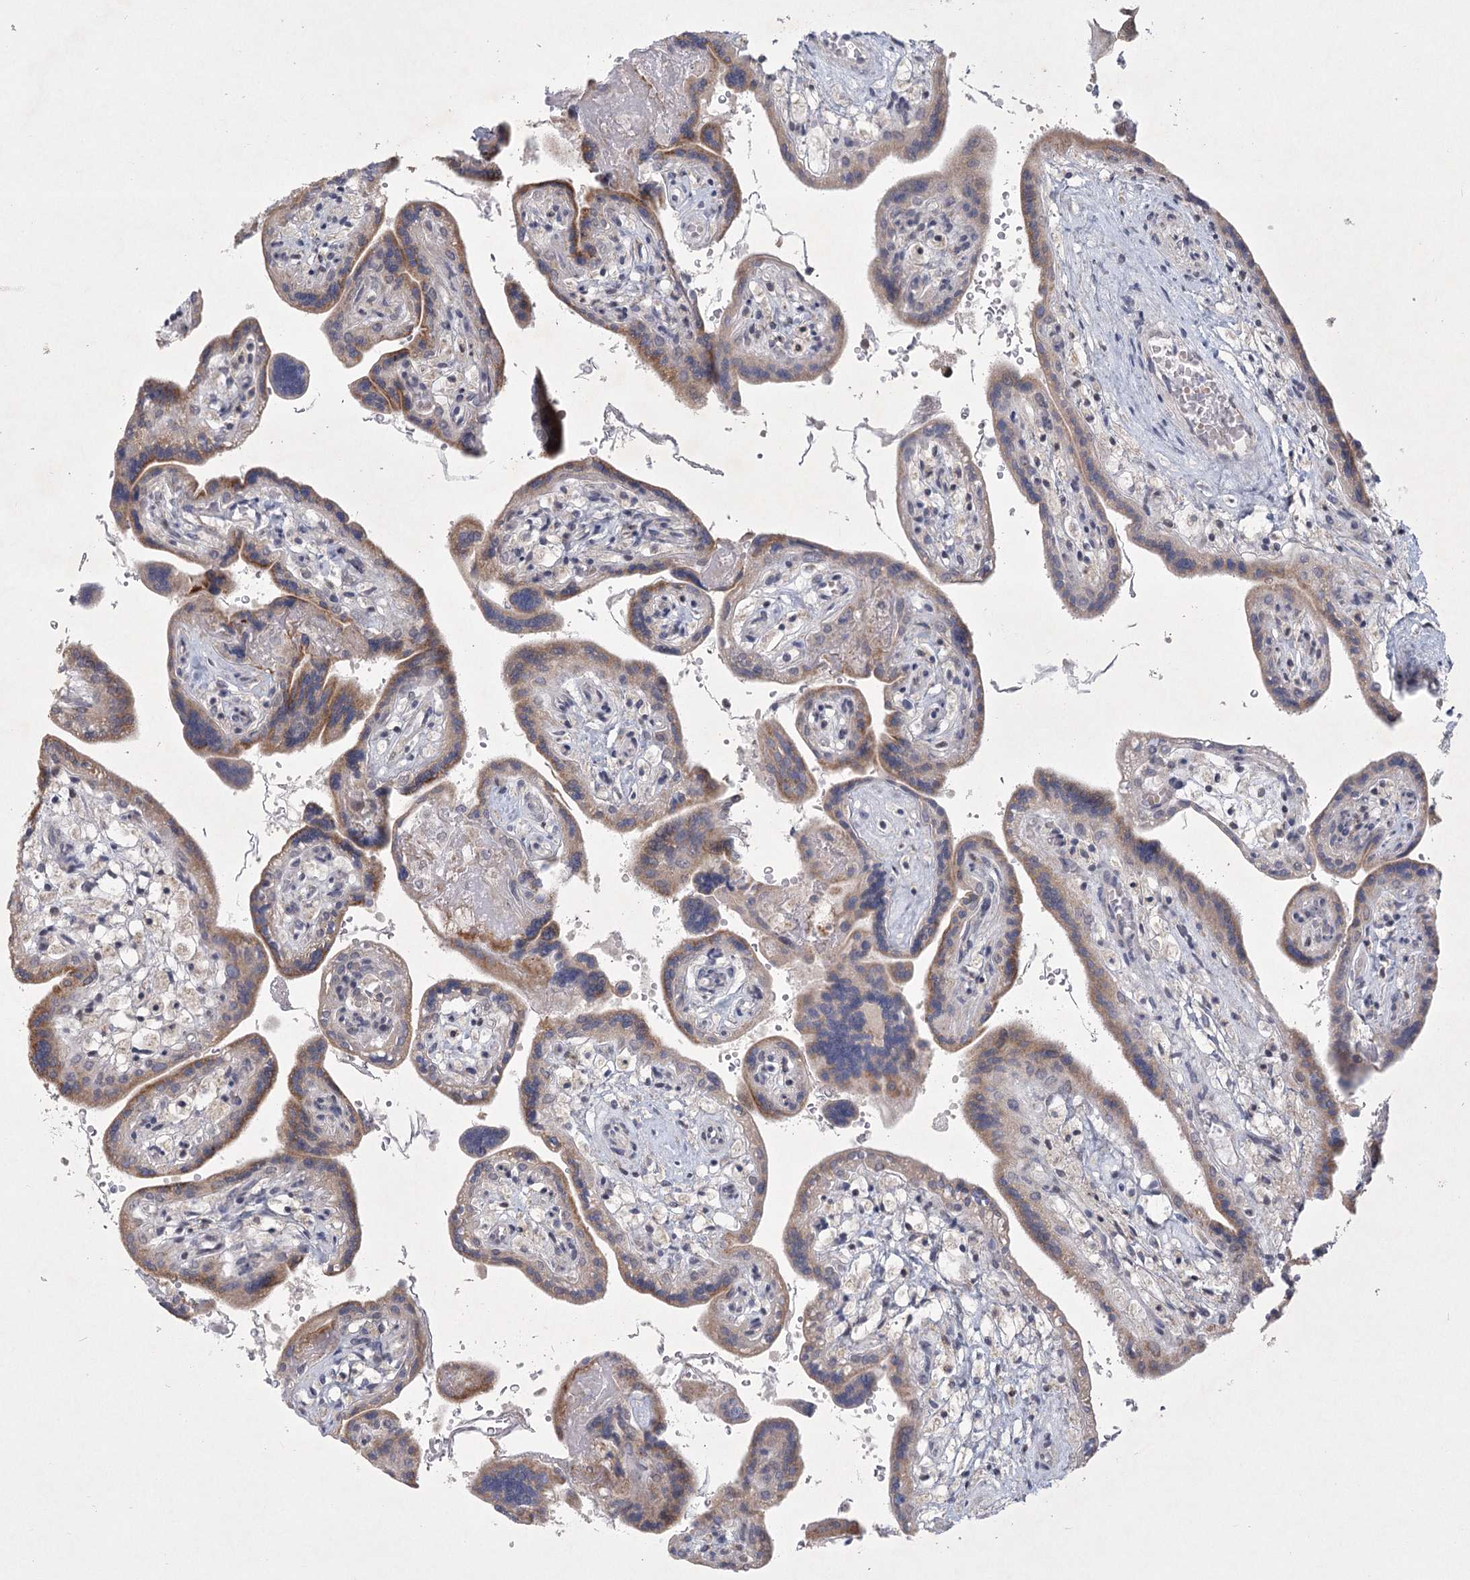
{"staining": {"intensity": "moderate", "quantity": ">75%", "location": "cytoplasmic/membranous,nuclear"}, "tissue": "placenta", "cell_type": "Trophoblastic cells", "image_type": "normal", "snomed": [{"axis": "morphology", "description": "Normal tissue, NOS"}, {"axis": "topography", "description": "Placenta"}], "caption": "Moderate cytoplasmic/membranous,nuclear positivity for a protein is present in approximately >75% of trophoblastic cells of benign placenta using IHC.", "gene": "CIB4", "patient": {"sex": "female", "age": 37}}